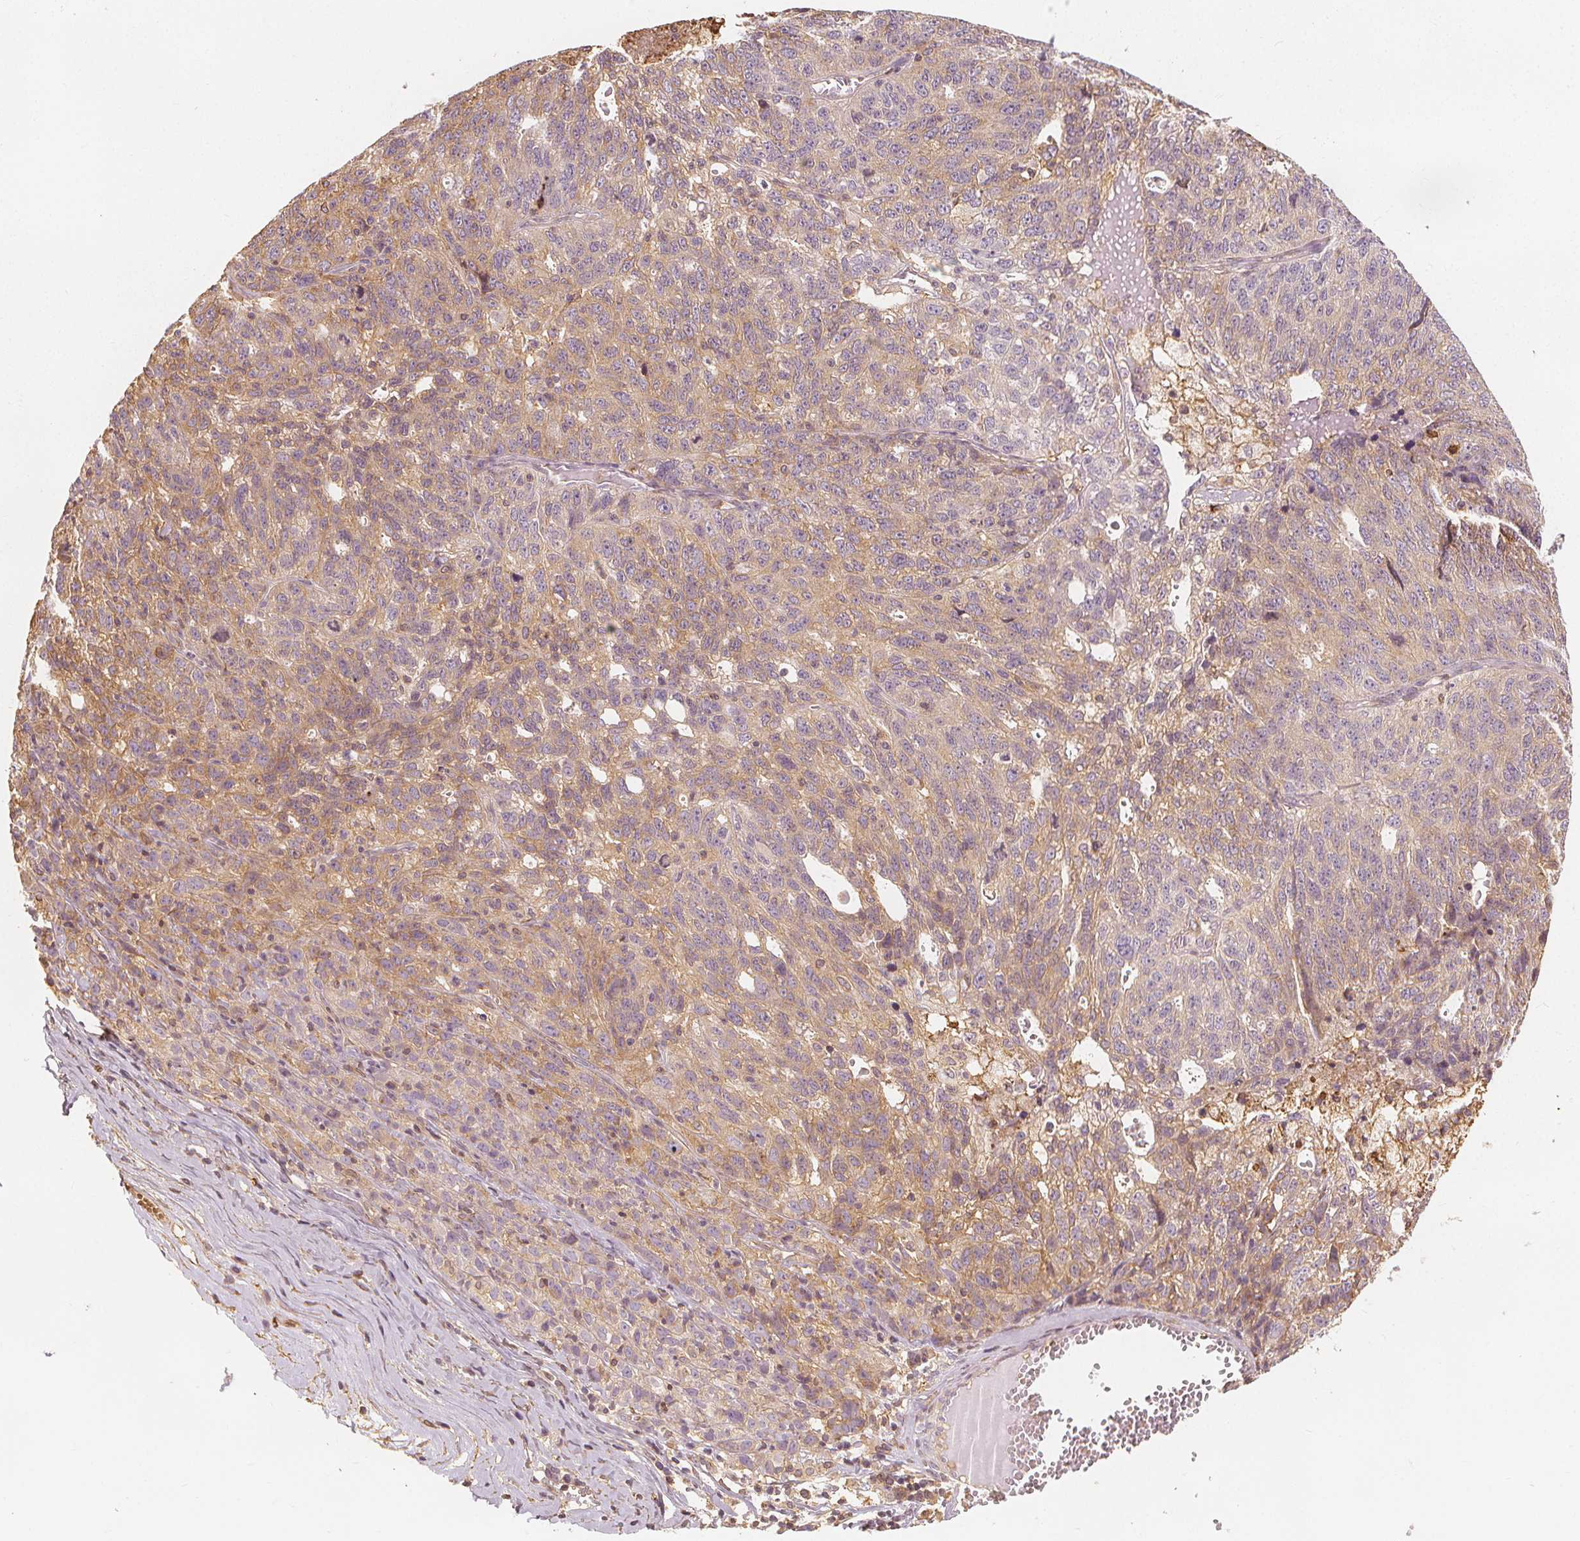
{"staining": {"intensity": "weak", "quantity": "25%-75%", "location": "cytoplasmic/membranous"}, "tissue": "ovarian cancer", "cell_type": "Tumor cells", "image_type": "cancer", "snomed": [{"axis": "morphology", "description": "Cystadenocarcinoma, serous, NOS"}, {"axis": "topography", "description": "Ovary"}], "caption": "Weak cytoplasmic/membranous protein staining is identified in approximately 25%-75% of tumor cells in serous cystadenocarcinoma (ovarian).", "gene": "ARHGAP26", "patient": {"sex": "female", "age": 71}}